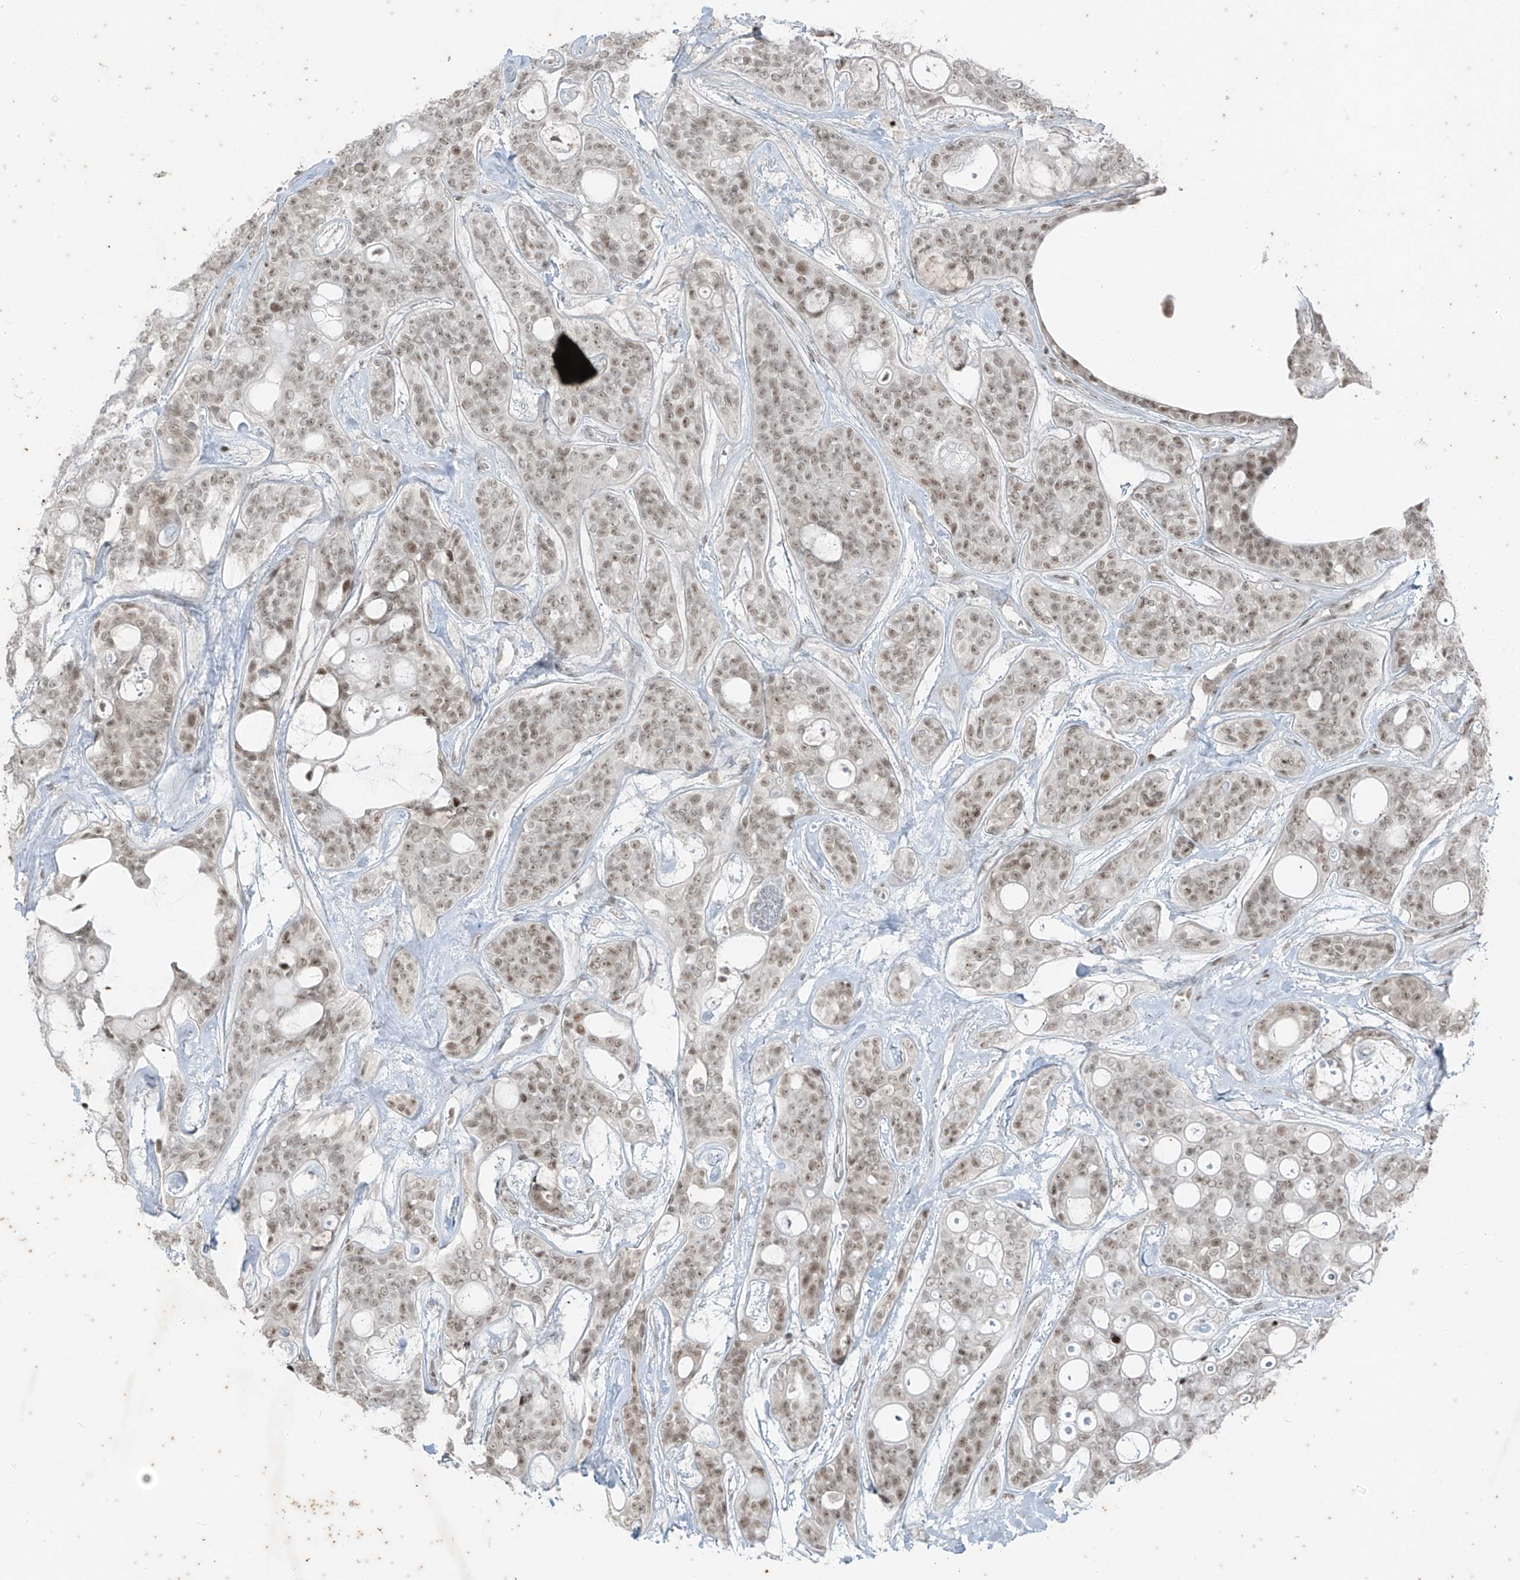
{"staining": {"intensity": "weak", "quantity": ">75%", "location": "nuclear"}, "tissue": "head and neck cancer", "cell_type": "Tumor cells", "image_type": "cancer", "snomed": [{"axis": "morphology", "description": "Adenocarcinoma, NOS"}, {"axis": "topography", "description": "Head-Neck"}], "caption": "Immunohistochemical staining of head and neck cancer (adenocarcinoma) reveals low levels of weak nuclear protein positivity in approximately >75% of tumor cells.", "gene": "ZNF354B", "patient": {"sex": "male", "age": 66}}